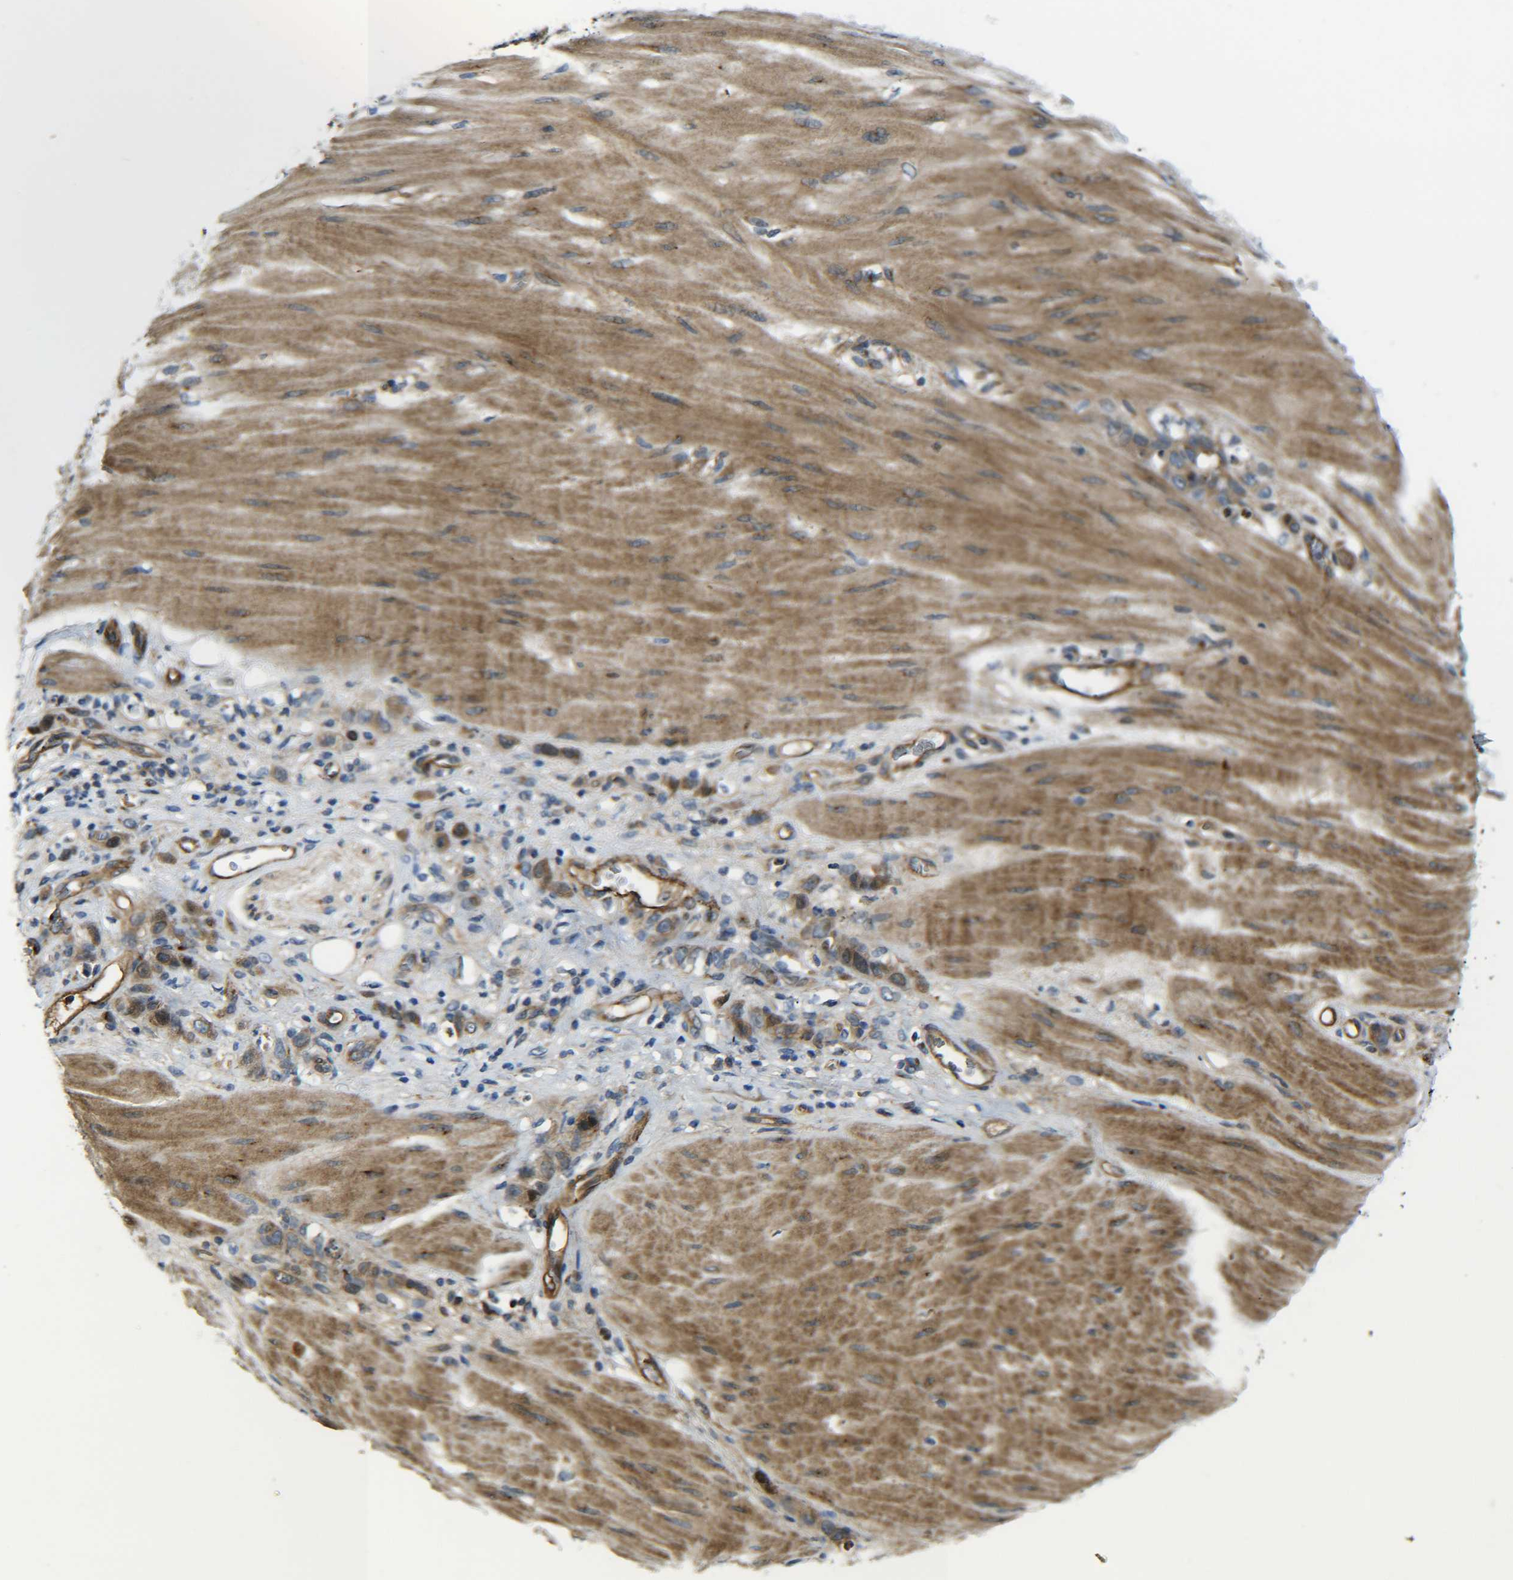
{"staining": {"intensity": "moderate", "quantity": ">75%", "location": "cytoplasmic/membranous"}, "tissue": "stomach cancer", "cell_type": "Tumor cells", "image_type": "cancer", "snomed": [{"axis": "morphology", "description": "Adenocarcinoma, NOS"}, {"axis": "topography", "description": "Stomach"}], "caption": "Immunohistochemical staining of human stomach cancer (adenocarcinoma) demonstrates moderate cytoplasmic/membranous protein expression in approximately >75% of tumor cells.", "gene": "ECE1", "patient": {"sex": "male", "age": 82}}